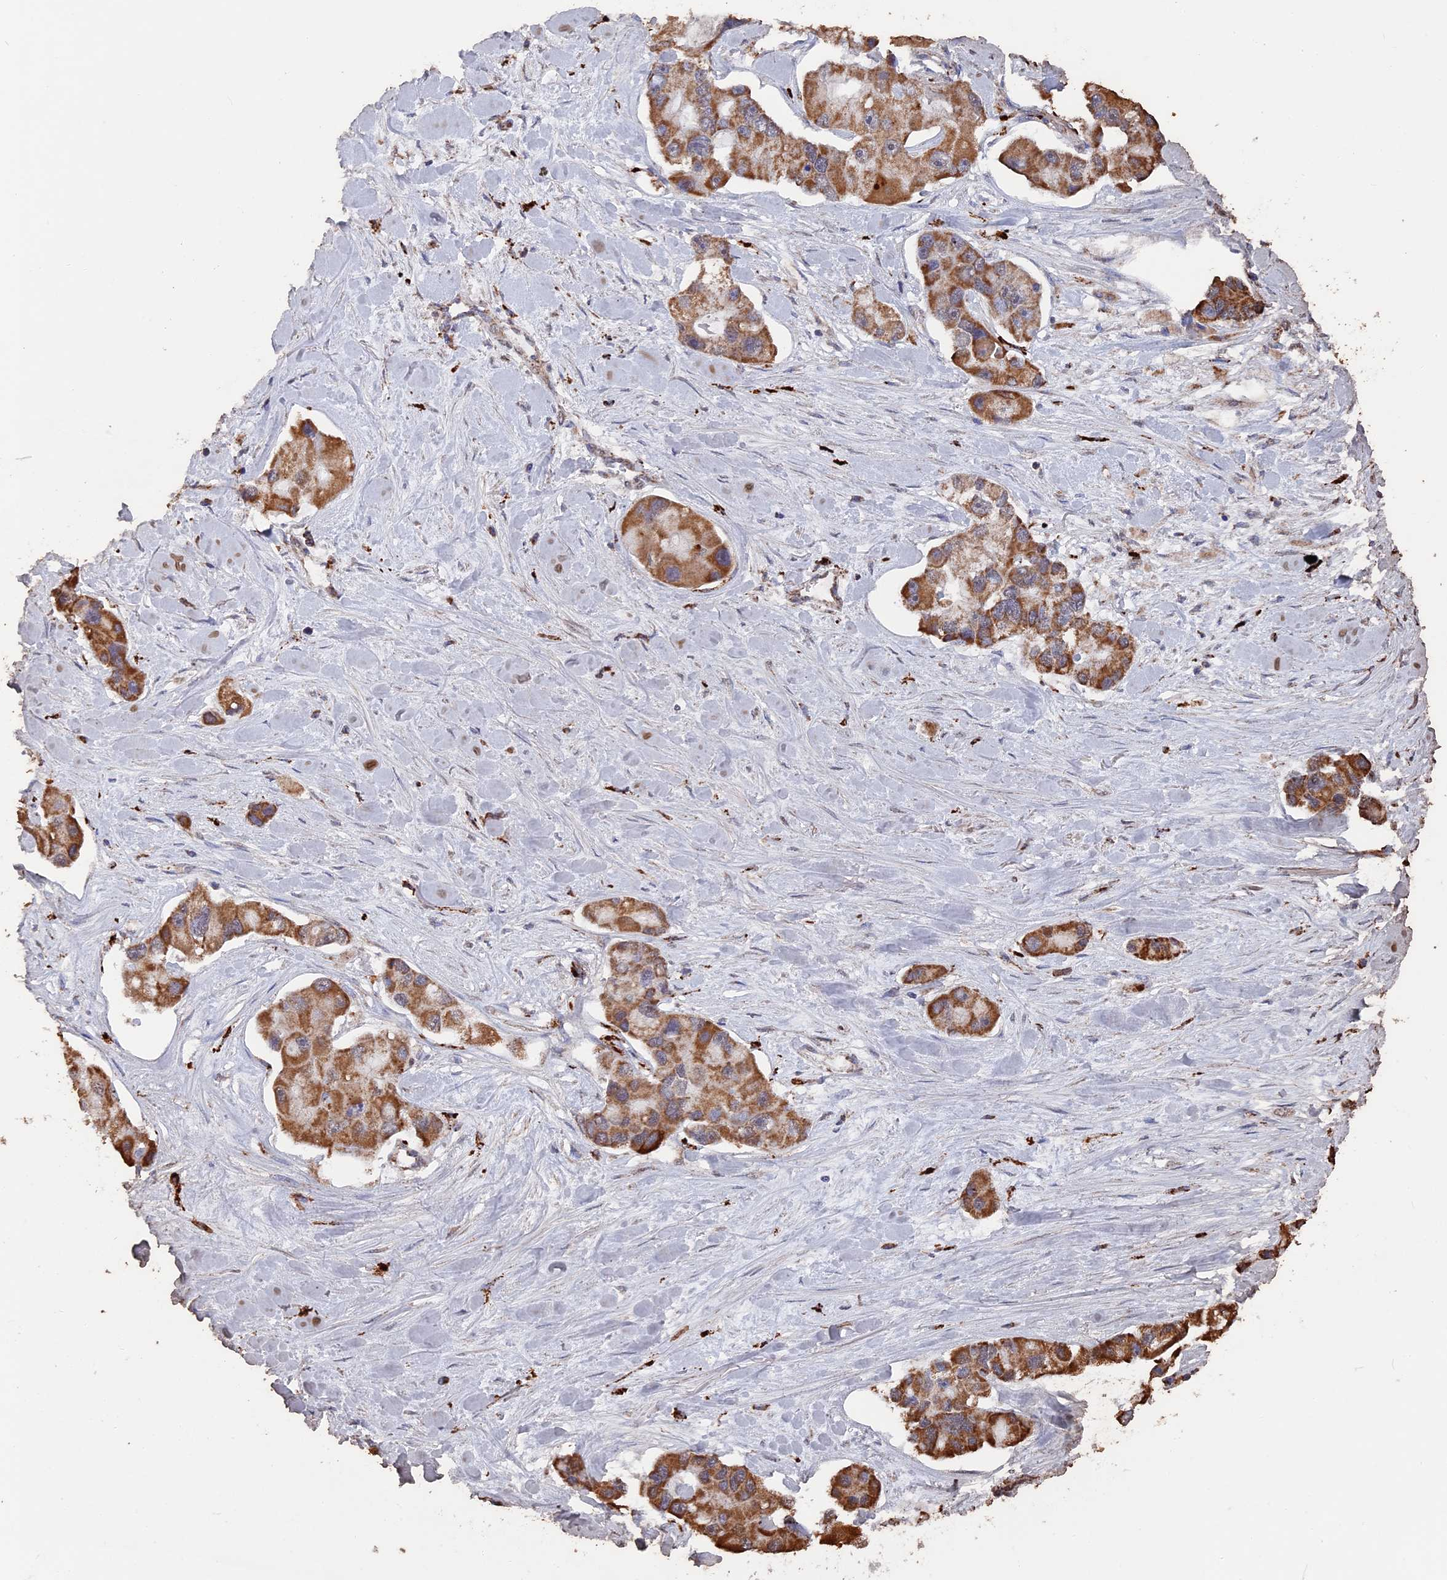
{"staining": {"intensity": "moderate", "quantity": ">75%", "location": "cytoplasmic/membranous"}, "tissue": "lung cancer", "cell_type": "Tumor cells", "image_type": "cancer", "snomed": [{"axis": "morphology", "description": "Adenocarcinoma, NOS"}, {"axis": "topography", "description": "Lung"}], "caption": "The micrograph reveals a brown stain indicating the presence of a protein in the cytoplasmic/membranous of tumor cells in adenocarcinoma (lung). Ihc stains the protein in brown and the nuclei are stained blue.", "gene": "SMG9", "patient": {"sex": "female", "age": 54}}